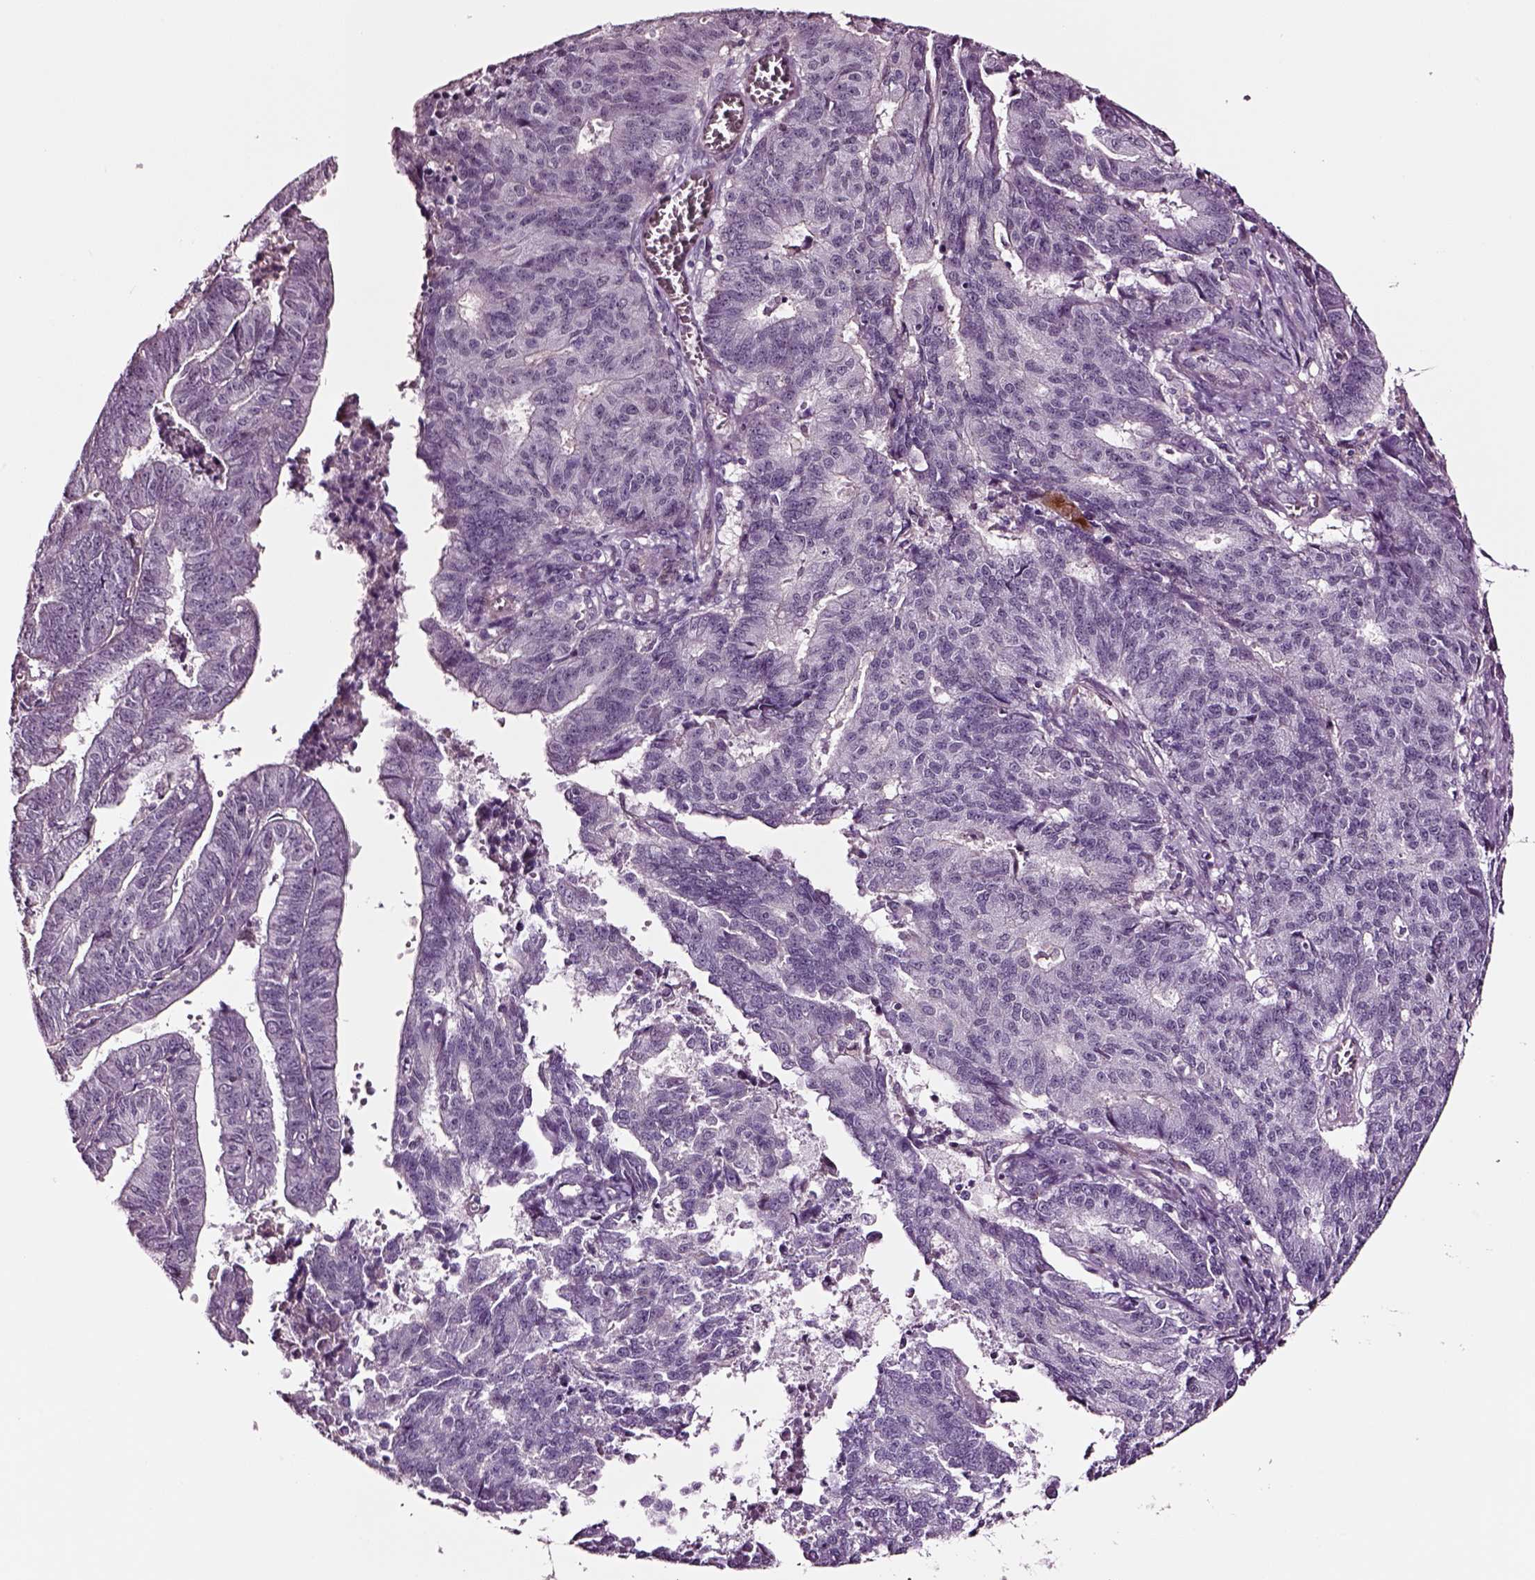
{"staining": {"intensity": "negative", "quantity": "none", "location": "none"}, "tissue": "endometrial cancer", "cell_type": "Tumor cells", "image_type": "cancer", "snomed": [{"axis": "morphology", "description": "Adenocarcinoma, NOS"}, {"axis": "topography", "description": "Endometrium"}], "caption": "High magnification brightfield microscopy of endometrial cancer (adenocarcinoma) stained with DAB (brown) and counterstained with hematoxylin (blue): tumor cells show no significant expression.", "gene": "SOX10", "patient": {"sex": "female", "age": 82}}